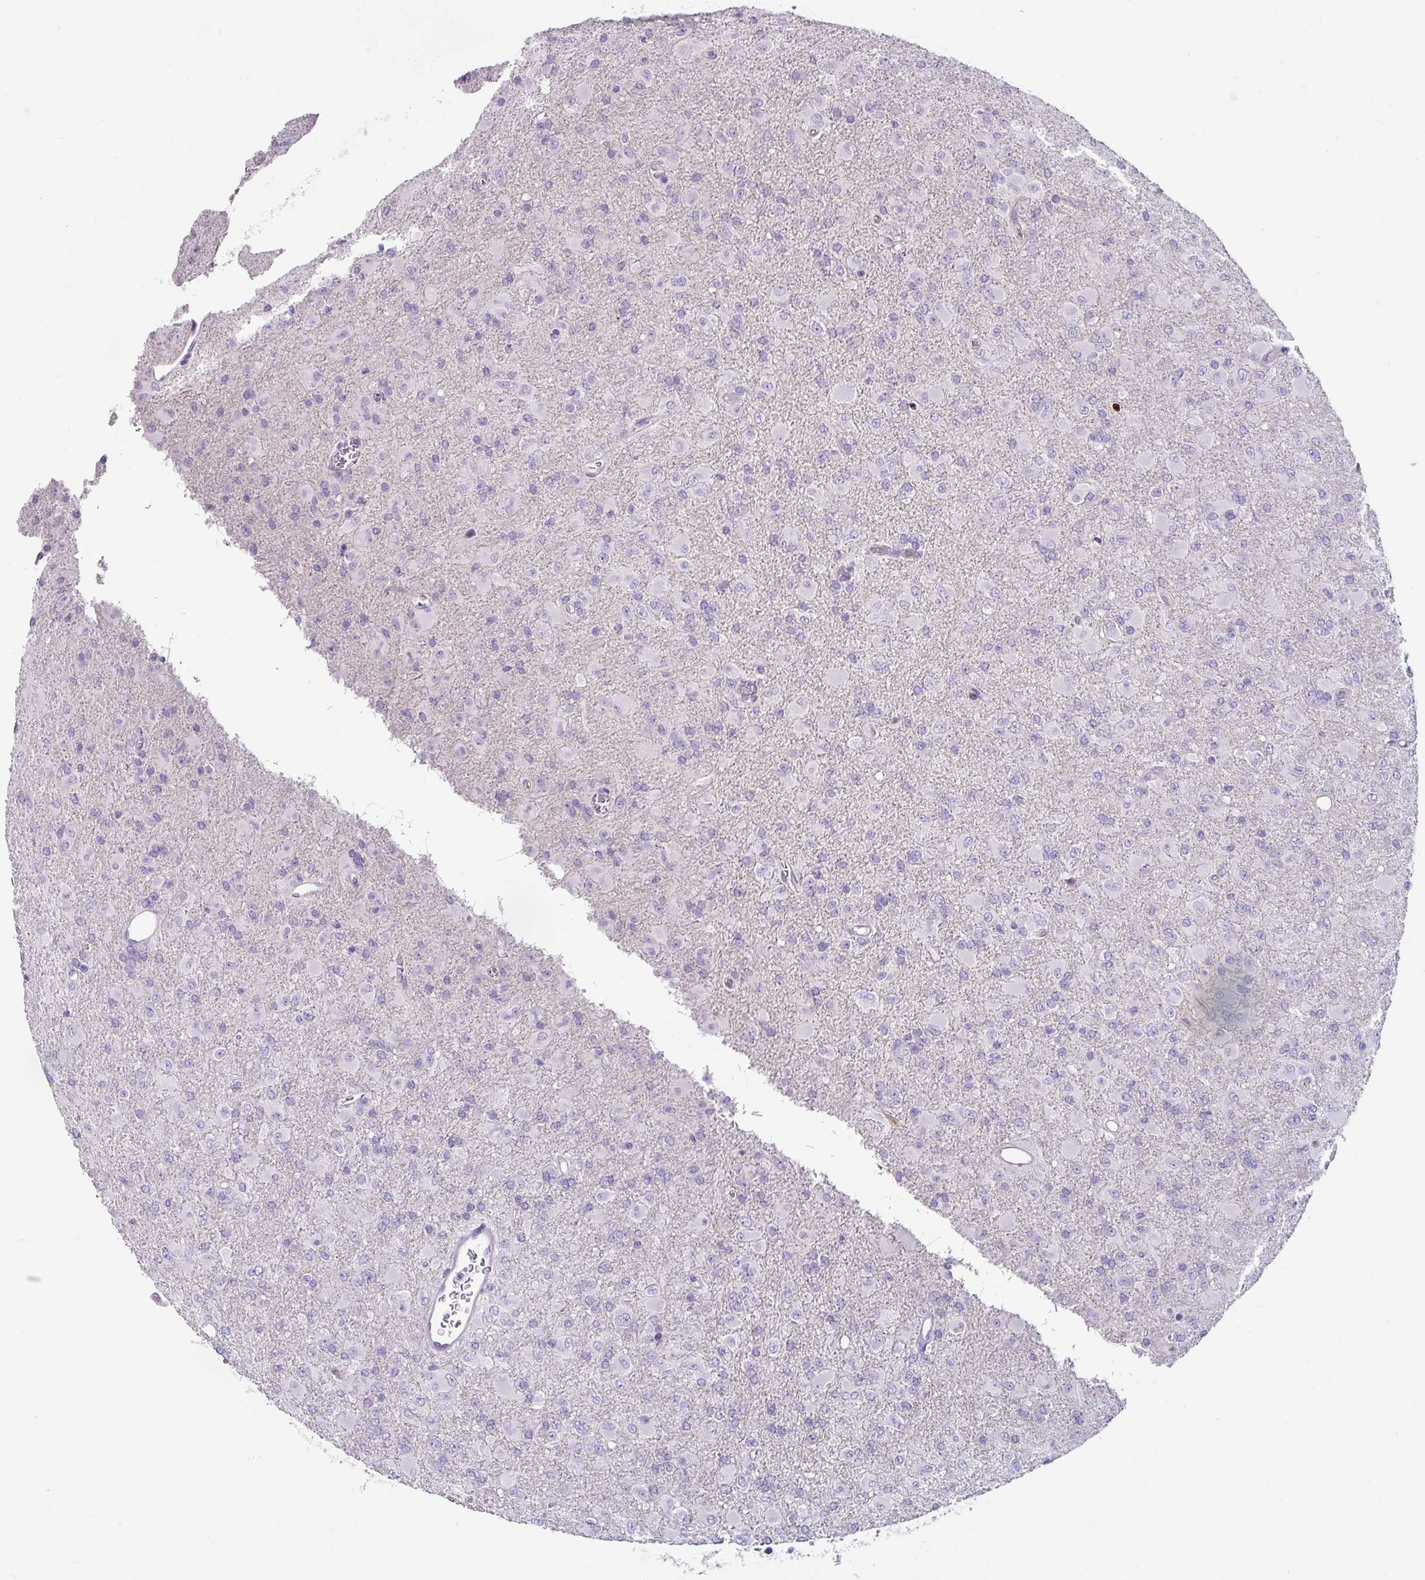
{"staining": {"intensity": "negative", "quantity": "none", "location": "none"}, "tissue": "glioma", "cell_type": "Tumor cells", "image_type": "cancer", "snomed": [{"axis": "morphology", "description": "Glioma, malignant, Low grade"}, {"axis": "topography", "description": "Brain"}], "caption": "This is an immunohistochemistry histopathology image of low-grade glioma (malignant). There is no staining in tumor cells.", "gene": "TRA2A", "patient": {"sex": "male", "age": 65}}